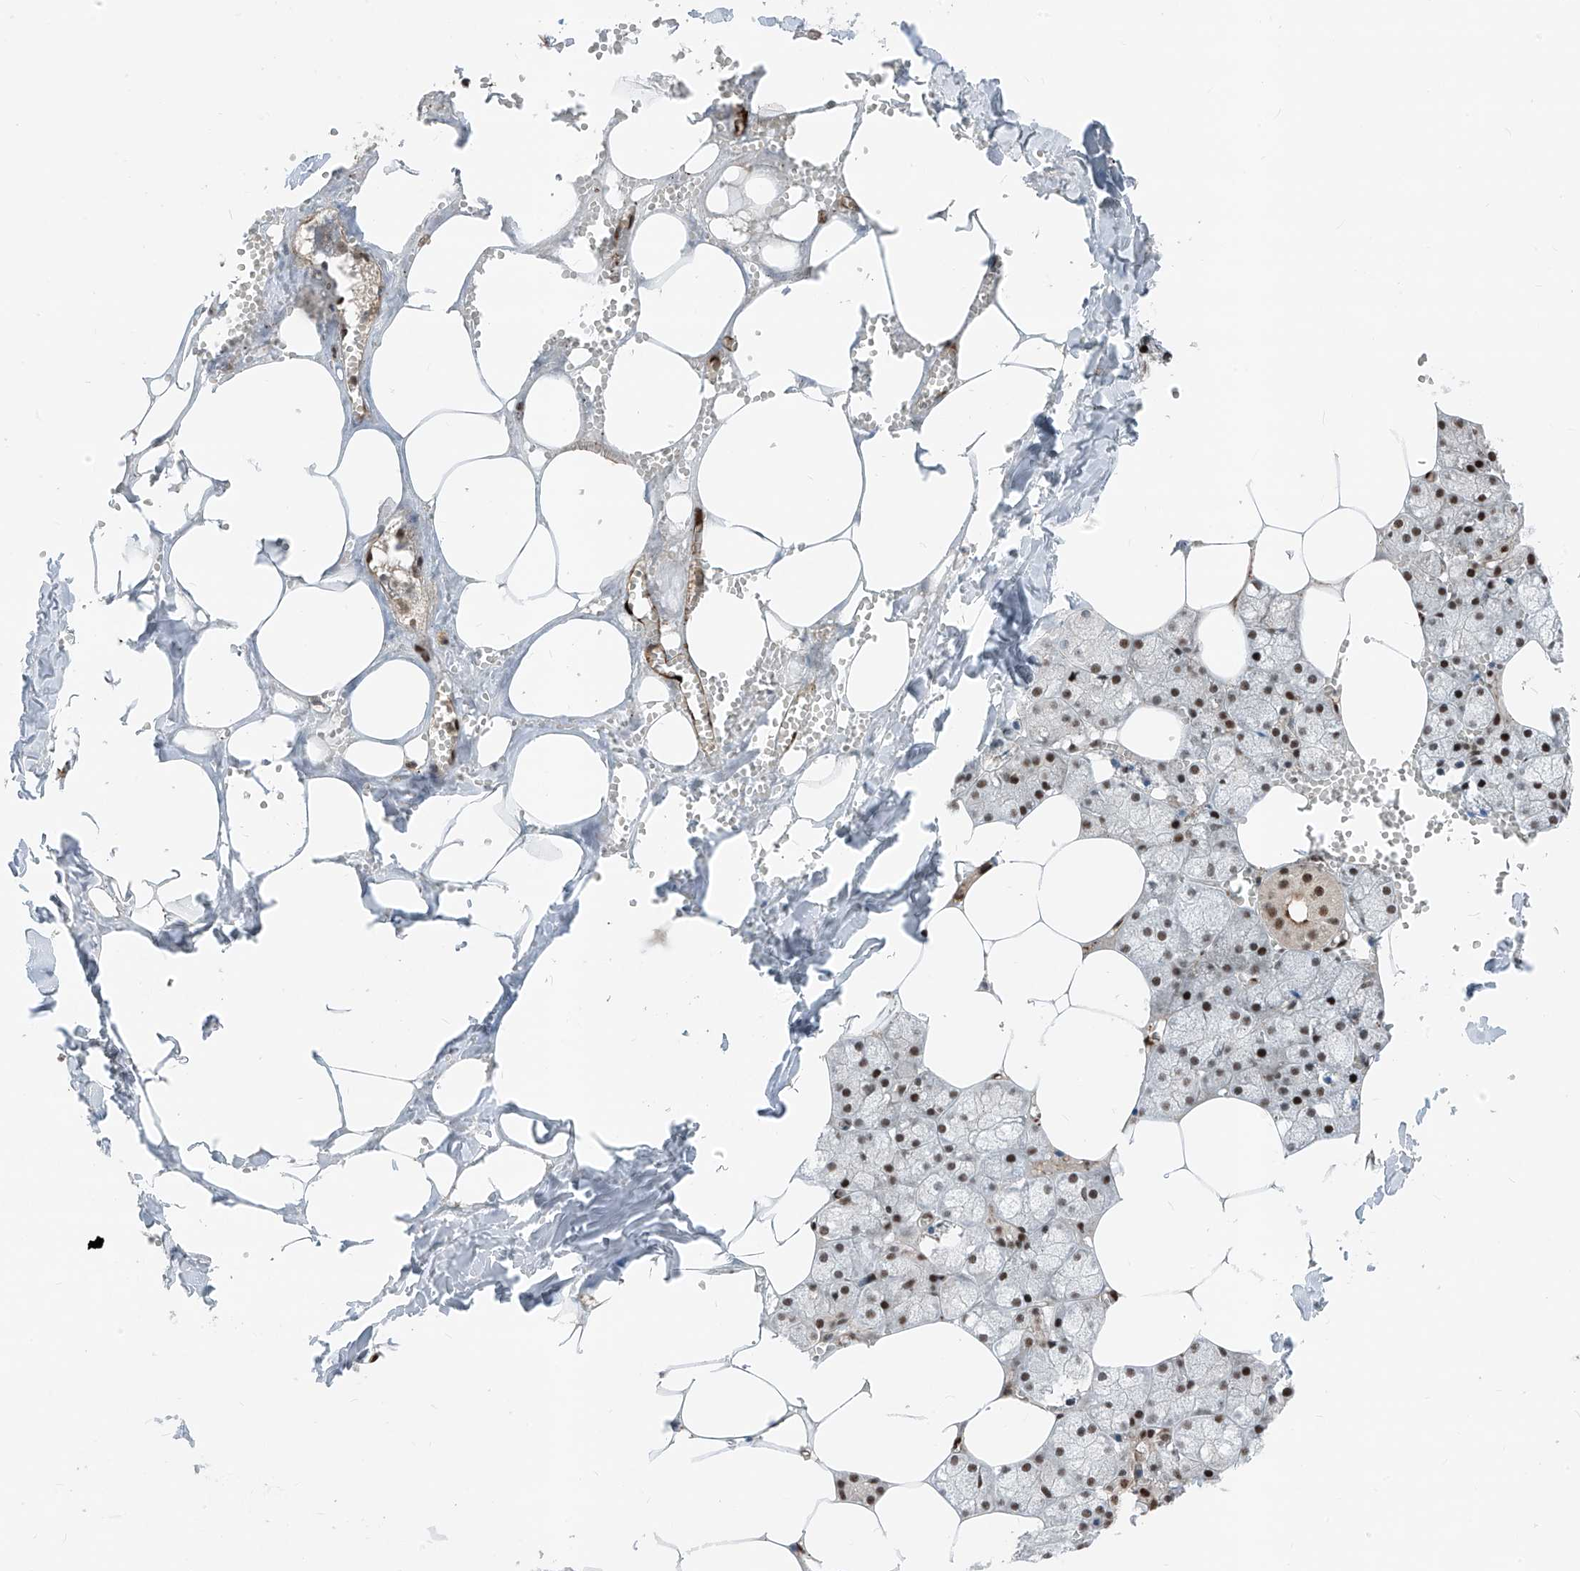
{"staining": {"intensity": "moderate", "quantity": ">75%", "location": "nuclear"}, "tissue": "salivary gland", "cell_type": "Glandular cells", "image_type": "normal", "snomed": [{"axis": "morphology", "description": "Normal tissue, NOS"}, {"axis": "topography", "description": "Salivary gland"}], "caption": "Immunohistochemical staining of unremarkable human salivary gland shows moderate nuclear protein positivity in about >75% of glandular cells.", "gene": "RBP7", "patient": {"sex": "male", "age": 62}}